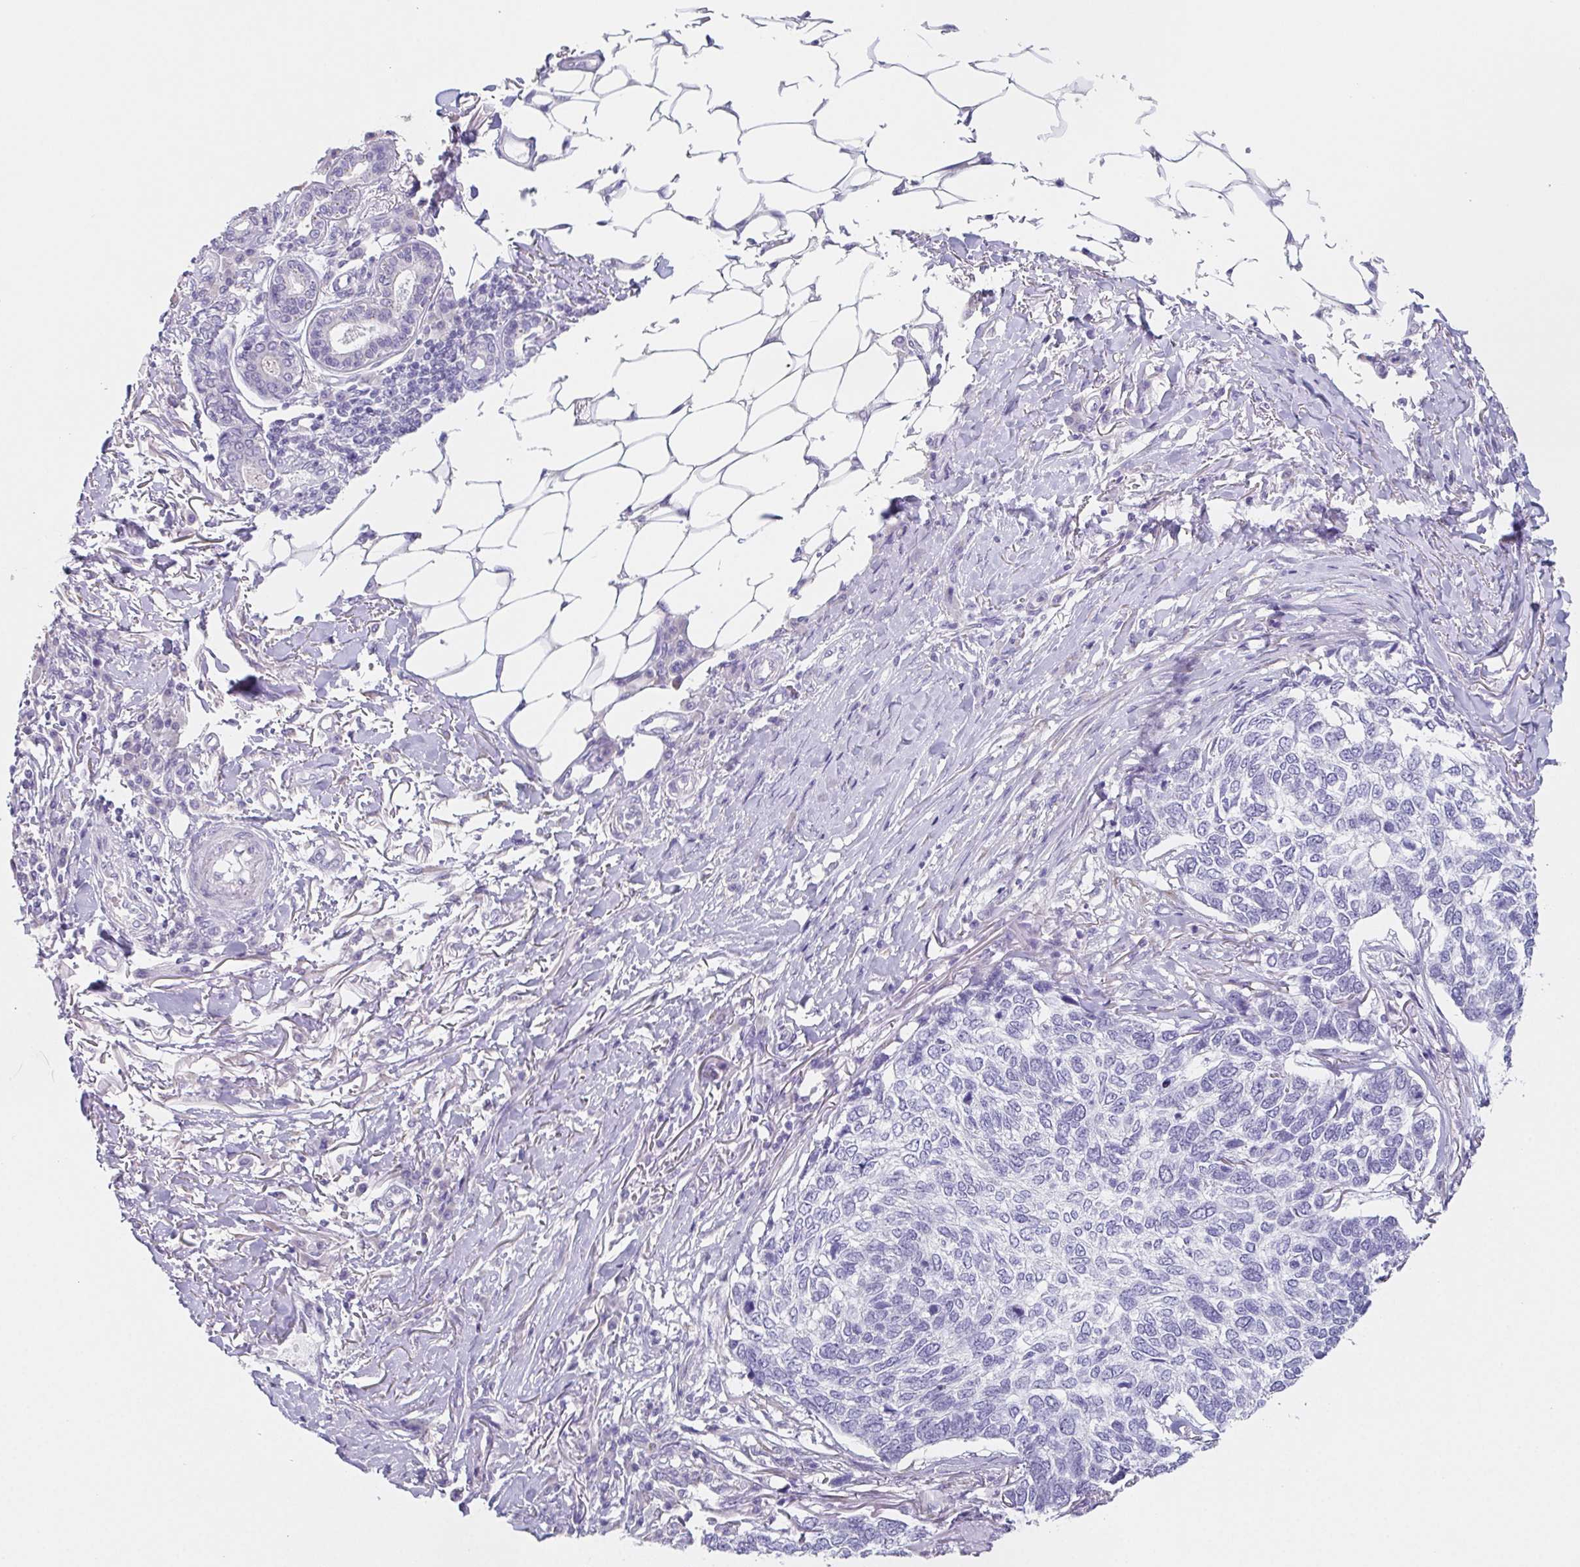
{"staining": {"intensity": "negative", "quantity": "none", "location": "none"}, "tissue": "skin cancer", "cell_type": "Tumor cells", "image_type": "cancer", "snomed": [{"axis": "morphology", "description": "Basal cell carcinoma"}, {"axis": "topography", "description": "Skin"}], "caption": "Immunohistochemical staining of human skin cancer (basal cell carcinoma) demonstrates no significant expression in tumor cells.", "gene": "HDGFL1", "patient": {"sex": "female", "age": 65}}